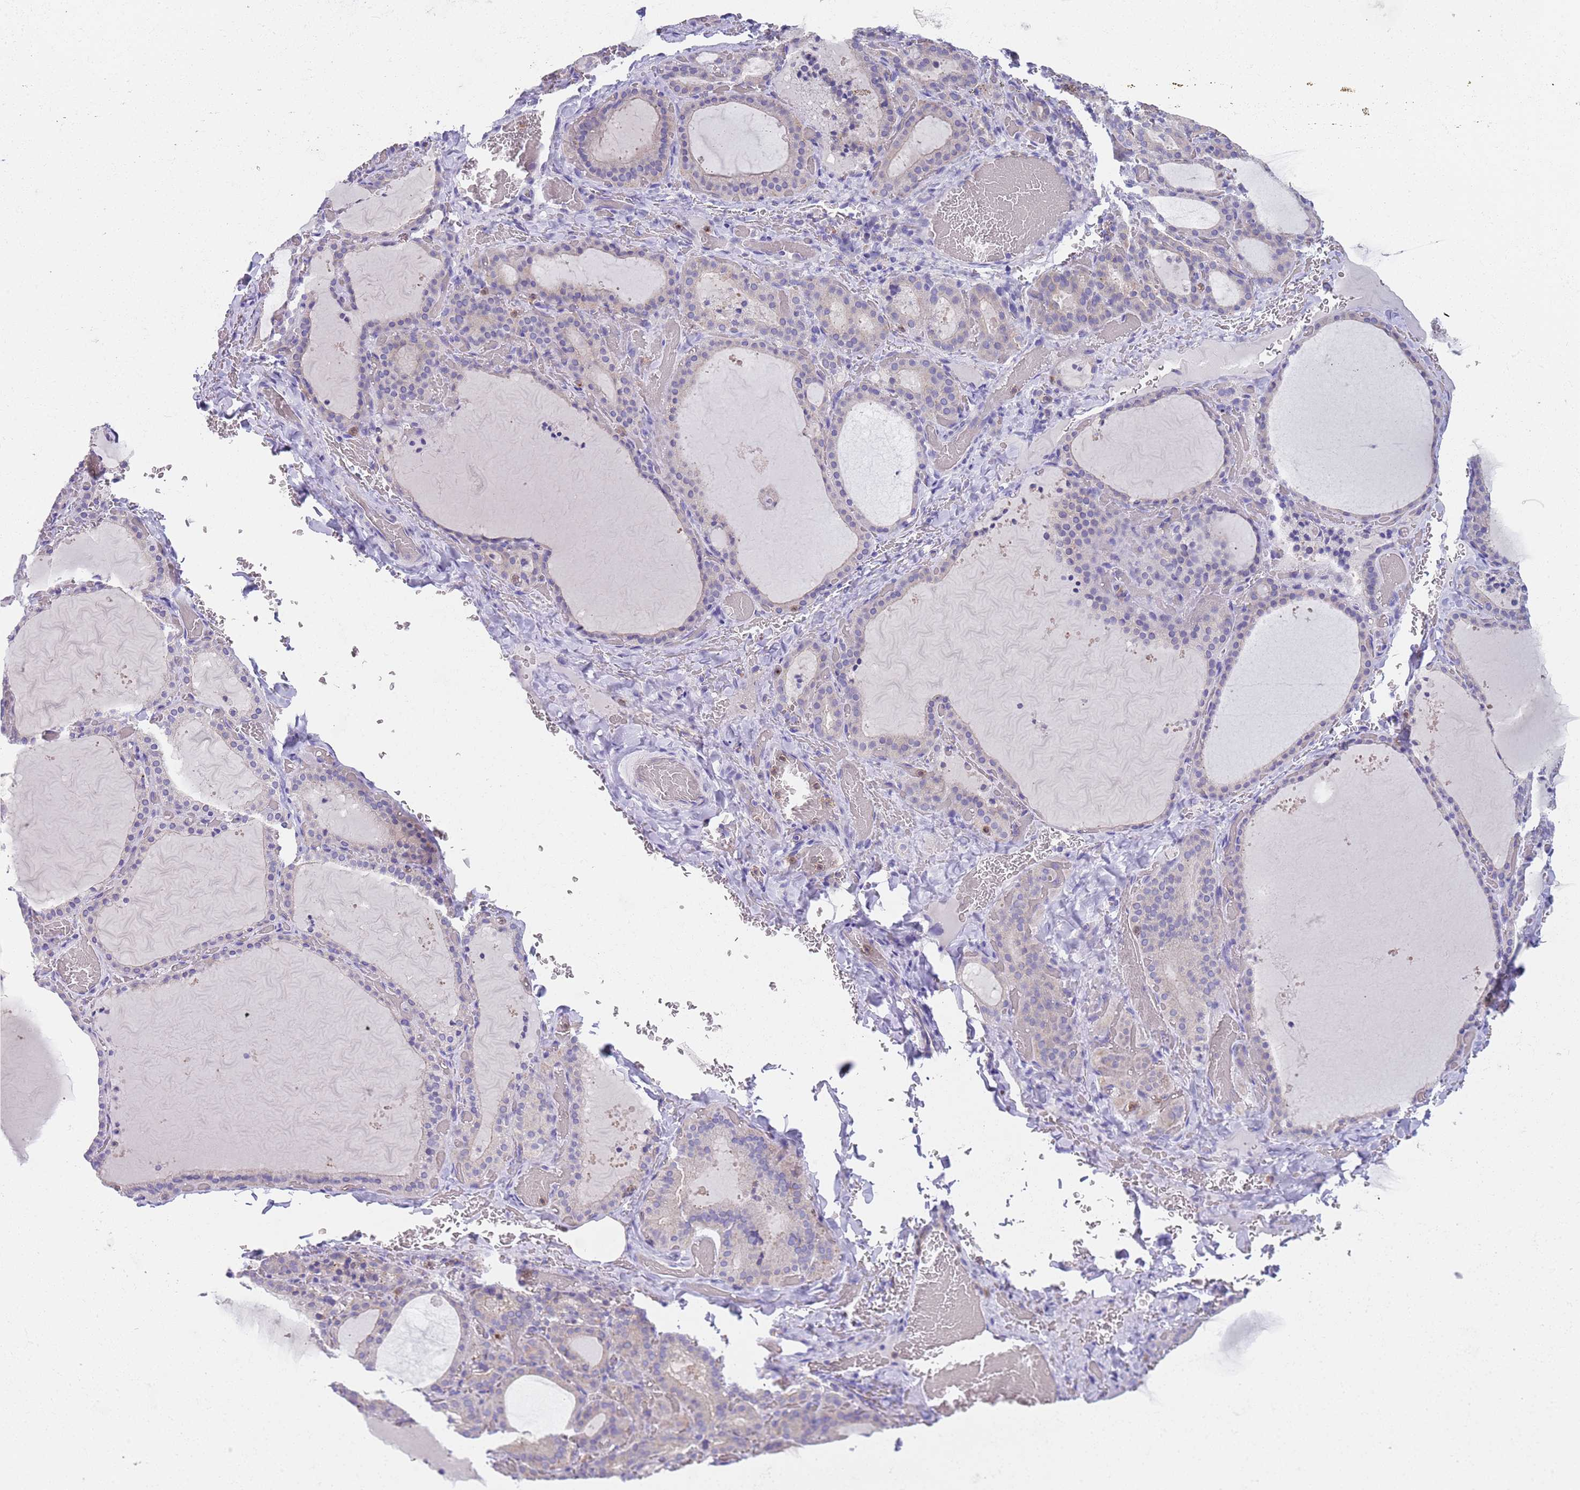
{"staining": {"intensity": "negative", "quantity": "none", "location": "none"}, "tissue": "thyroid gland", "cell_type": "Glandular cells", "image_type": "normal", "snomed": [{"axis": "morphology", "description": "Normal tissue, NOS"}, {"axis": "topography", "description": "Thyroid gland"}], "caption": "Glandular cells show no significant protein expression in normal thyroid gland. (DAB immunohistochemistry (IHC), high magnification).", "gene": "TYW1B", "patient": {"sex": "female", "age": 39}}